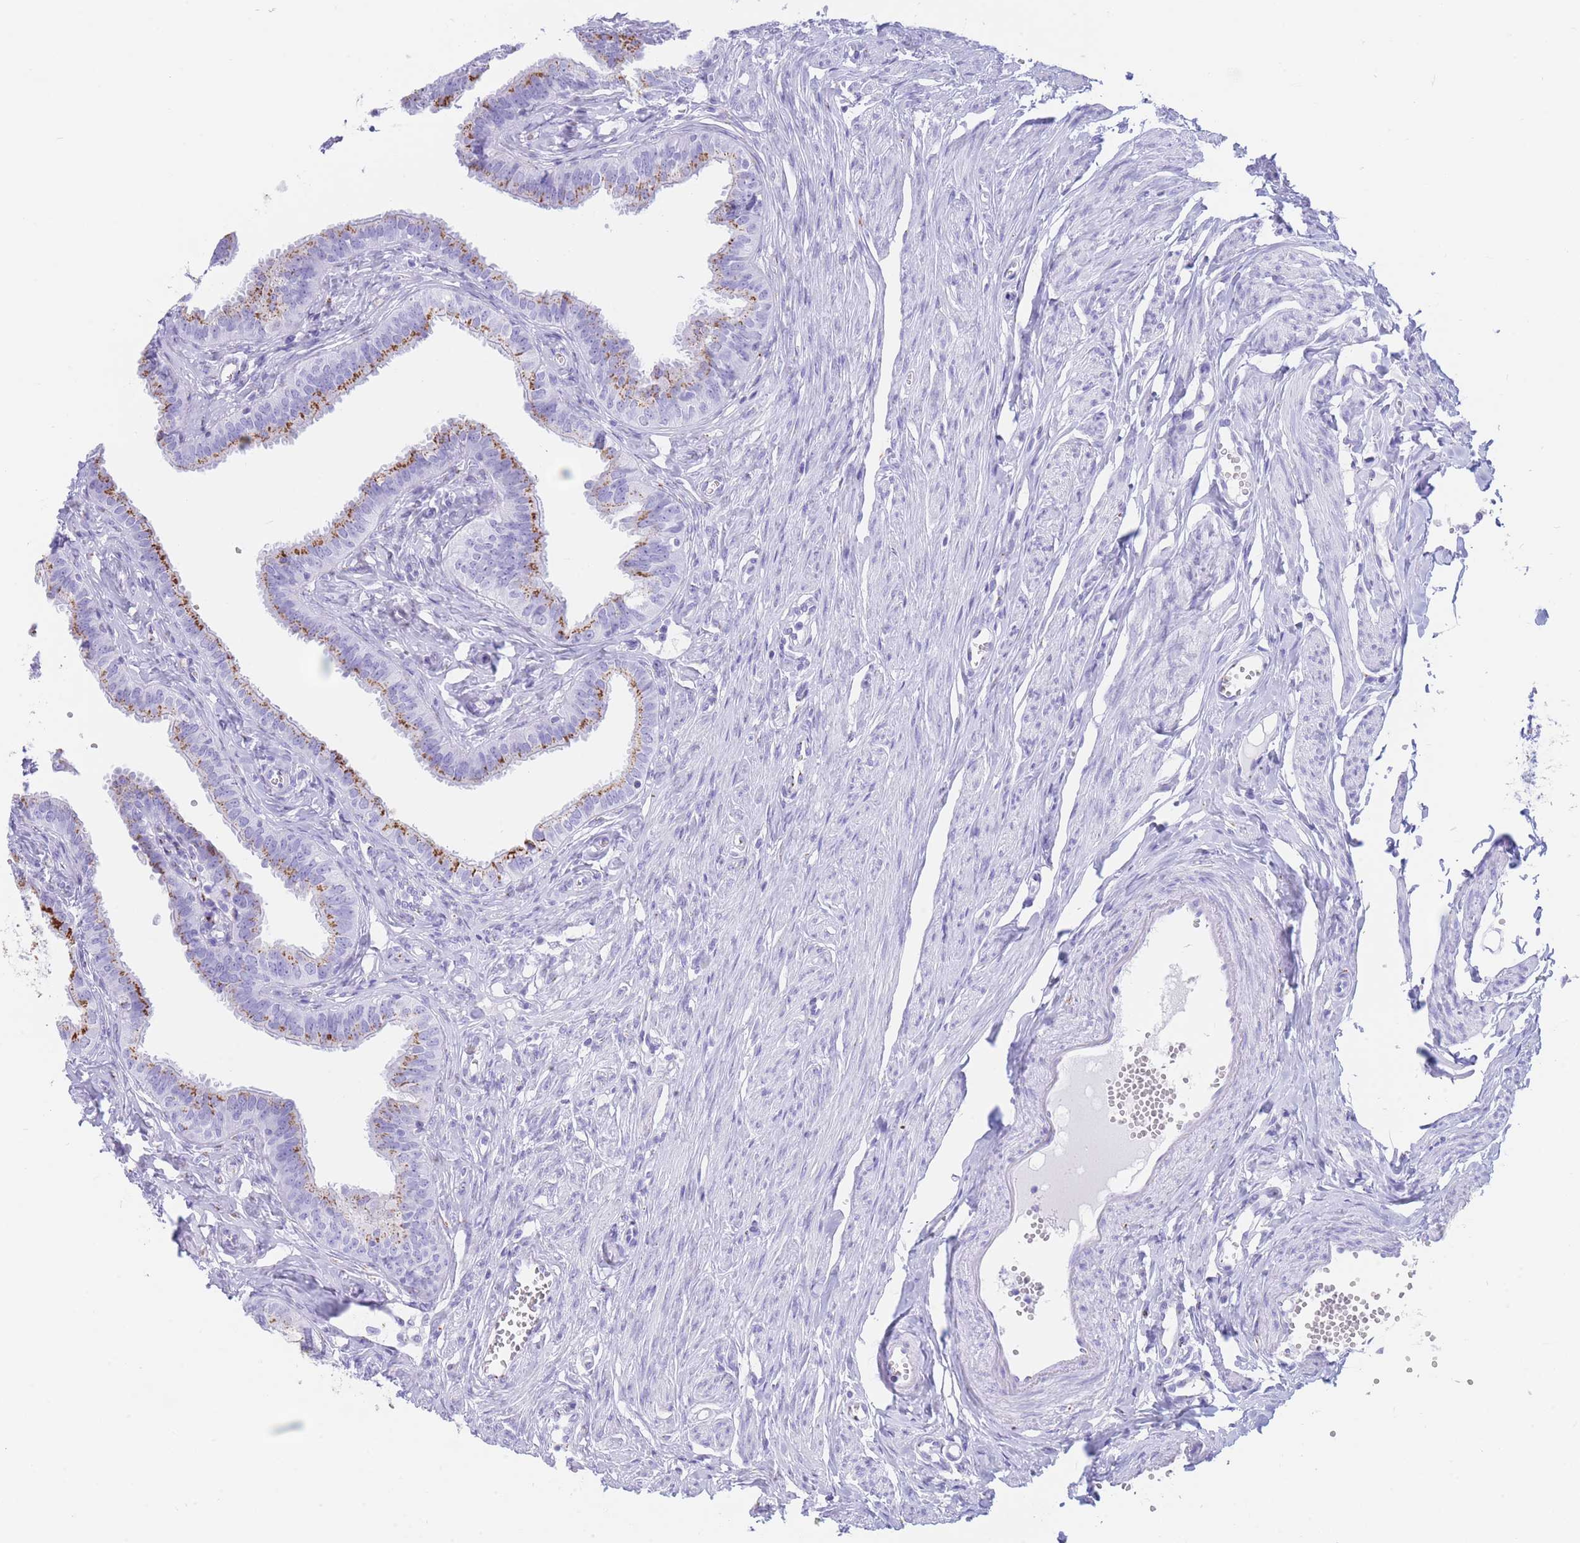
{"staining": {"intensity": "moderate", "quantity": "25%-75%", "location": "cytoplasmic/membranous"}, "tissue": "fallopian tube", "cell_type": "Glandular cells", "image_type": "normal", "snomed": [{"axis": "morphology", "description": "Normal tissue, NOS"}, {"axis": "morphology", "description": "Carcinoma, NOS"}, {"axis": "topography", "description": "Fallopian tube"}, {"axis": "topography", "description": "Ovary"}], "caption": "Glandular cells display medium levels of moderate cytoplasmic/membranous expression in about 25%-75% of cells in benign human fallopian tube. (brown staining indicates protein expression, while blue staining denotes nuclei).", "gene": "FAM3C", "patient": {"sex": "female", "age": 59}}